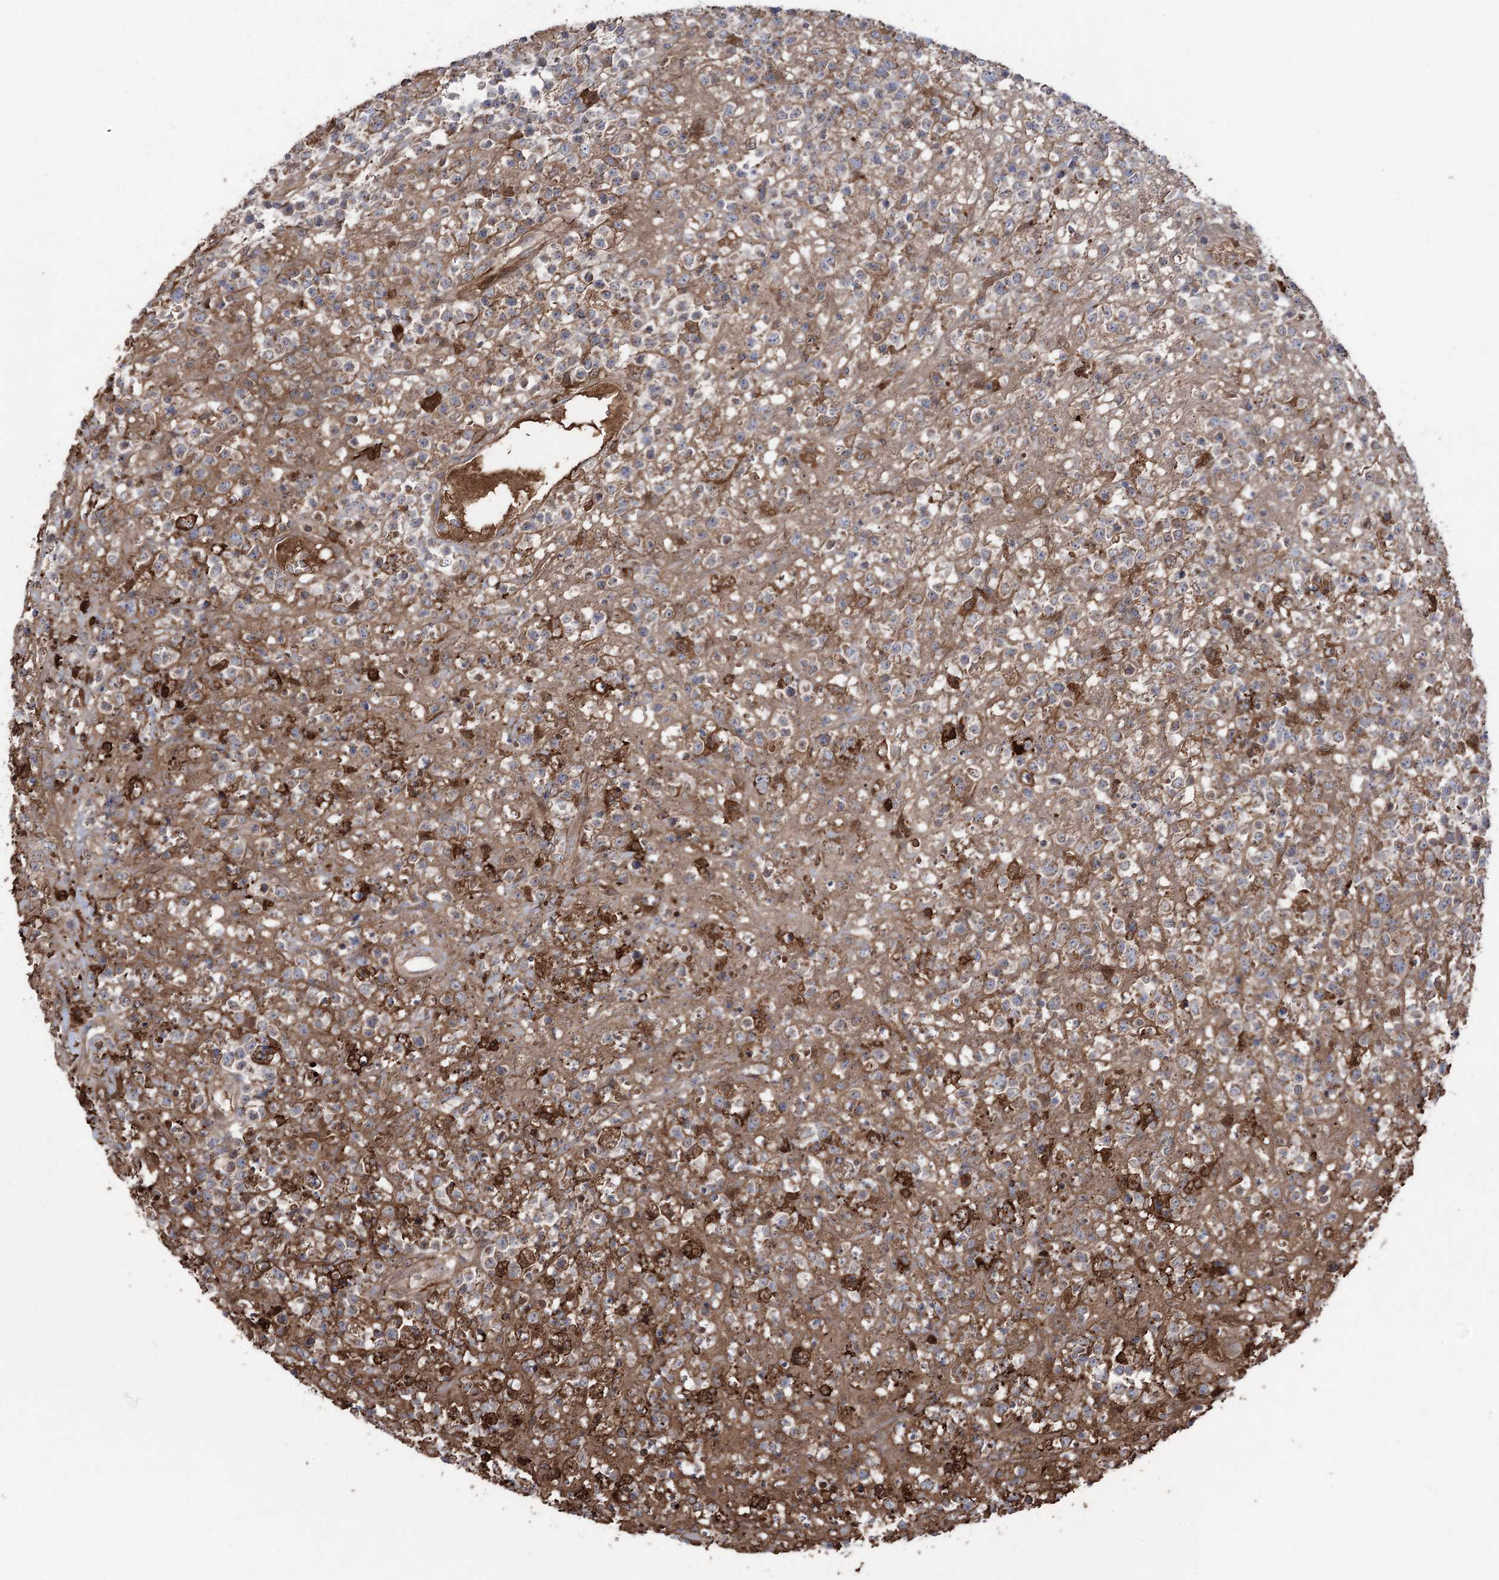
{"staining": {"intensity": "moderate", "quantity": "<25%", "location": "cytoplasmic/membranous"}, "tissue": "lymphoma", "cell_type": "Tumor cells", "image_type": "cancer", "snomed": [{"axis": "morphology", "description": "Malignant lymphoma, non-Hodgkin's type, High grade"}, {"axis": "topography", "description": "Colon"}], "caption": "This micrograph reveals lymphoma stained with immunohistochemistry (IHC) to label a protein in brown. The cytoplasmic/membranous of tumor cells show moderate positivity for the protein. Nuclei are counter-stained blue.", "gene": "OTUD1", "patient": {"sex": "female", "age": 53}}